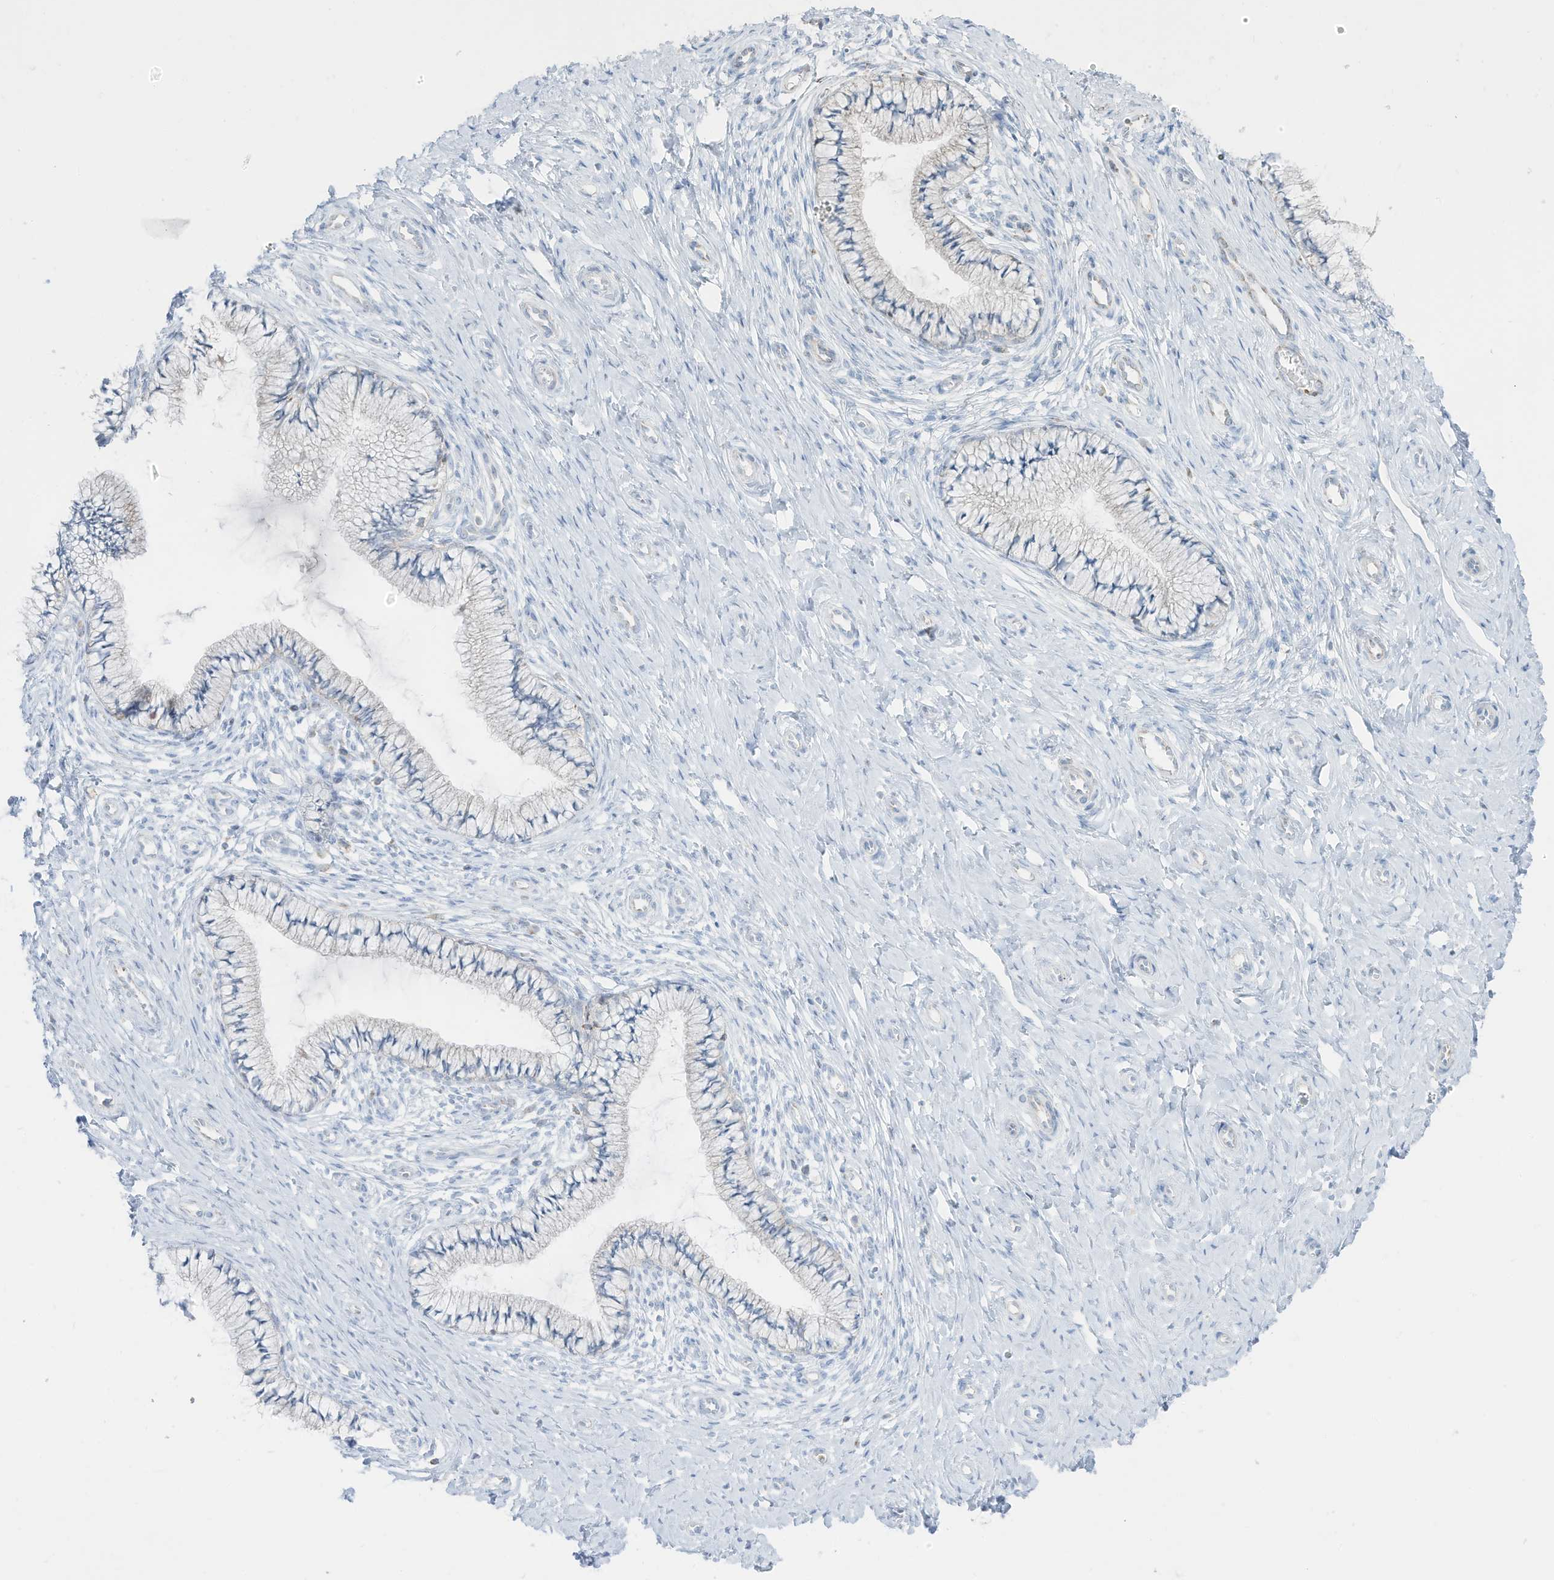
{"staining": {"intensity": "negative", "quantity": "none", "location": "none"}, "tissue": "cervix", "cell_type": "Glandular cells", "image_type": "normal", "snomed": [{"axis": "morphology", "description": "Normal tissue, NOS"}, {"axis": "topography", "description": "Cervix"}], "caption": "Immunohistochemical staining of unremarkable human cervix shows no significant expression in glandular cells.", "gene": "ETHE1", "patient": {"sex": "female", "age": 36}}